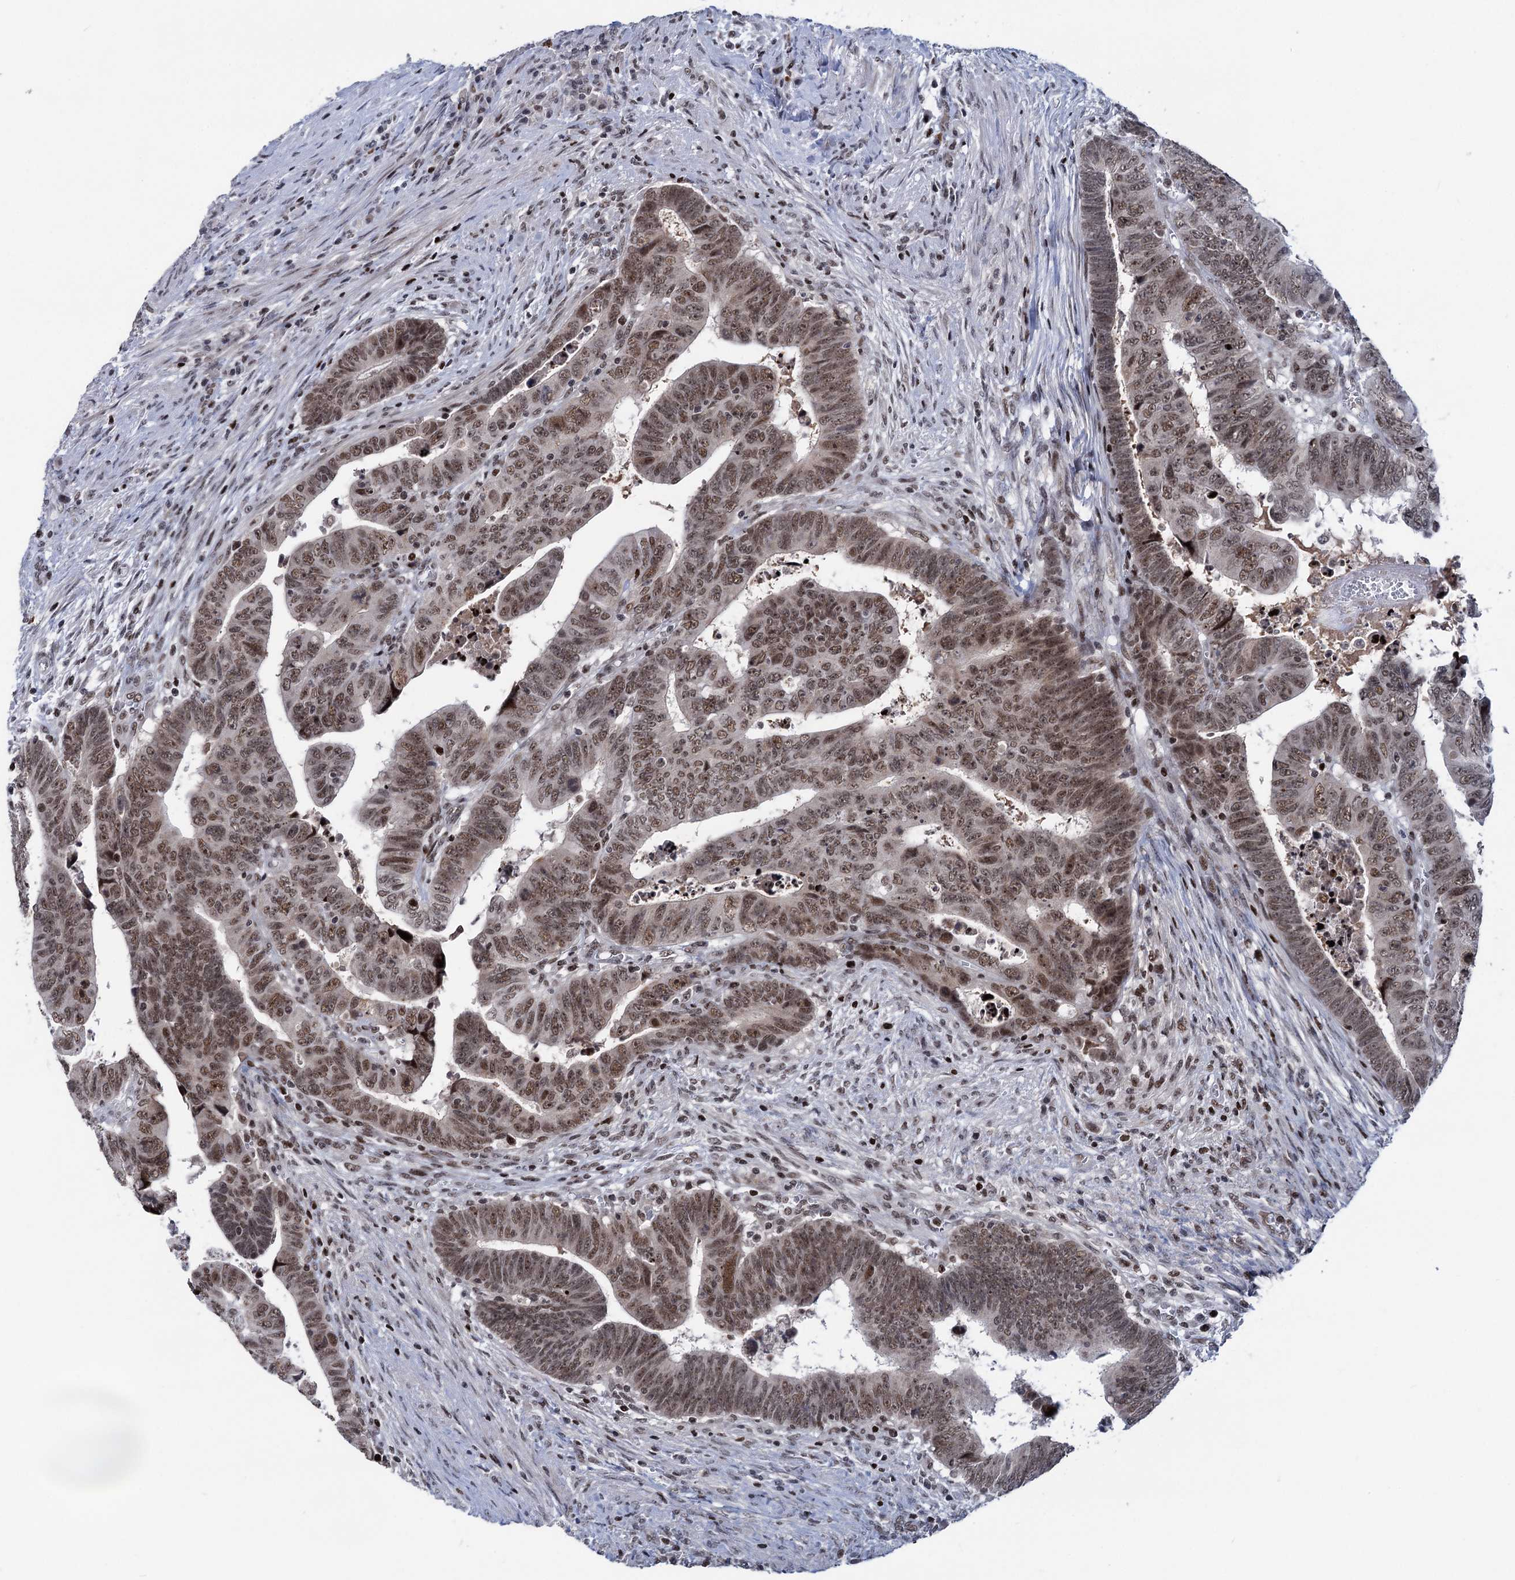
{"staining": {"intensity": "moderate", "quantity": ">75%", "location": "nuclear"}, "tissue": "colorectal cancer", "cell_type": "Tumor cells", "image_type": "cancer", "snomed": [{"axis": "morphology", "description": "Normal tissue, NOS"}, {"axis": "morphology", "description": "Adenocarcinoma, NOS"}, {"axis": "topography", "description": "Rectum"}], "caption": "A brown stain labels moderate nuclear positivity of a protein in human adenocarcinoma (colorectal) tumor cells.", "gene": "ZCCHC10", "patient": {"sex": "female", "age": 65}}